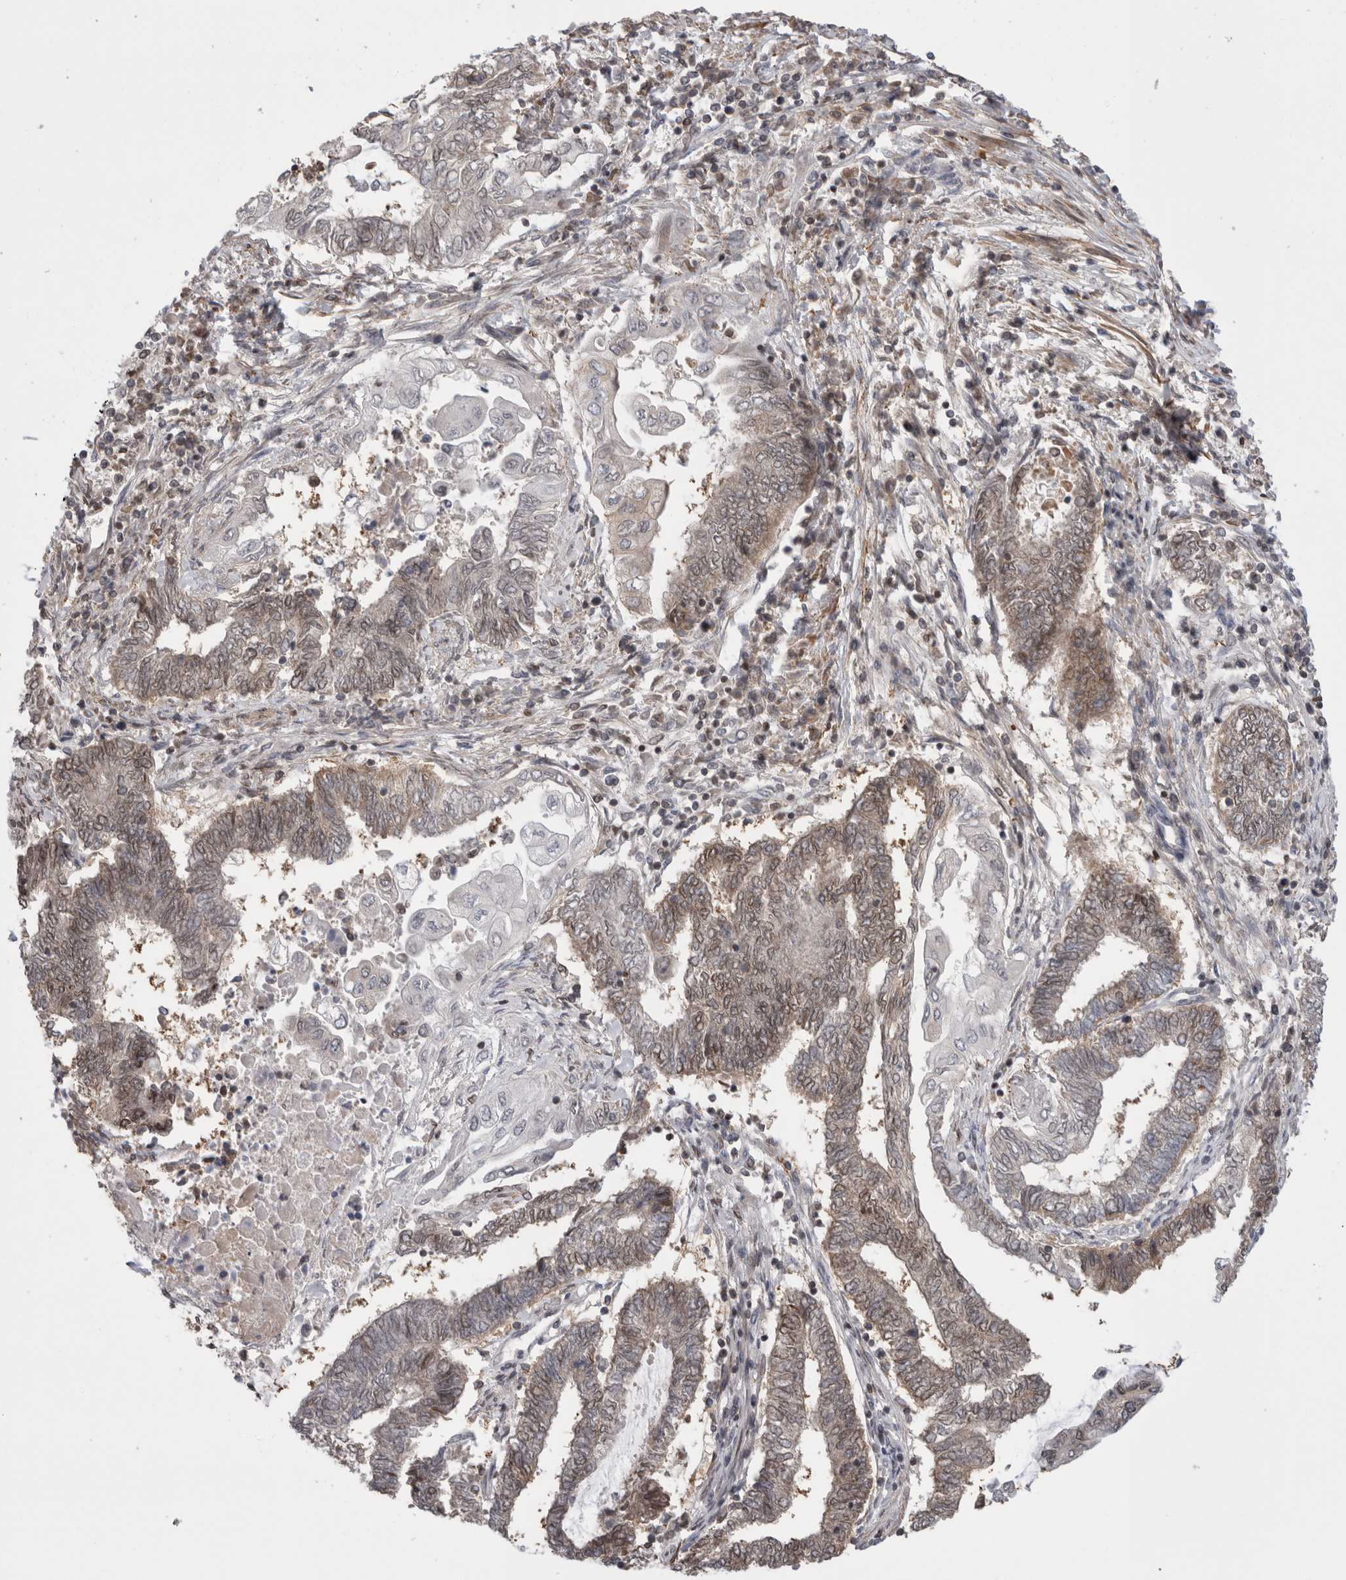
{"staining": {"intensity": "weak", "quantity": "<25%", "location": "cytoplasmic/membranous"}, "tissue": "endometrial cancer", "cell_type": "Tumor cells", "image_type": "cancer", "snomed": [{"axis": "morphology", "description": "Adenocarcinoma, NOS"}, {"axis": "topography", "description": "Uterus"}, {"axis": "topography", "description": "Endometrium"}], "caption": "Immunohistochemistry histopathology image of neoplastic tissue: human adenocarcinoma (endometrial) stained with DAB (3,3'-diaminobenzidine) reveals no significant protein positivity in tumor cells. (Brightfield microscopy of DAB (3,3'-diaminobenzidine) IHC at high magnification).", "gene": "DARS2", "patient": {"sex": "female", "age": 70}}